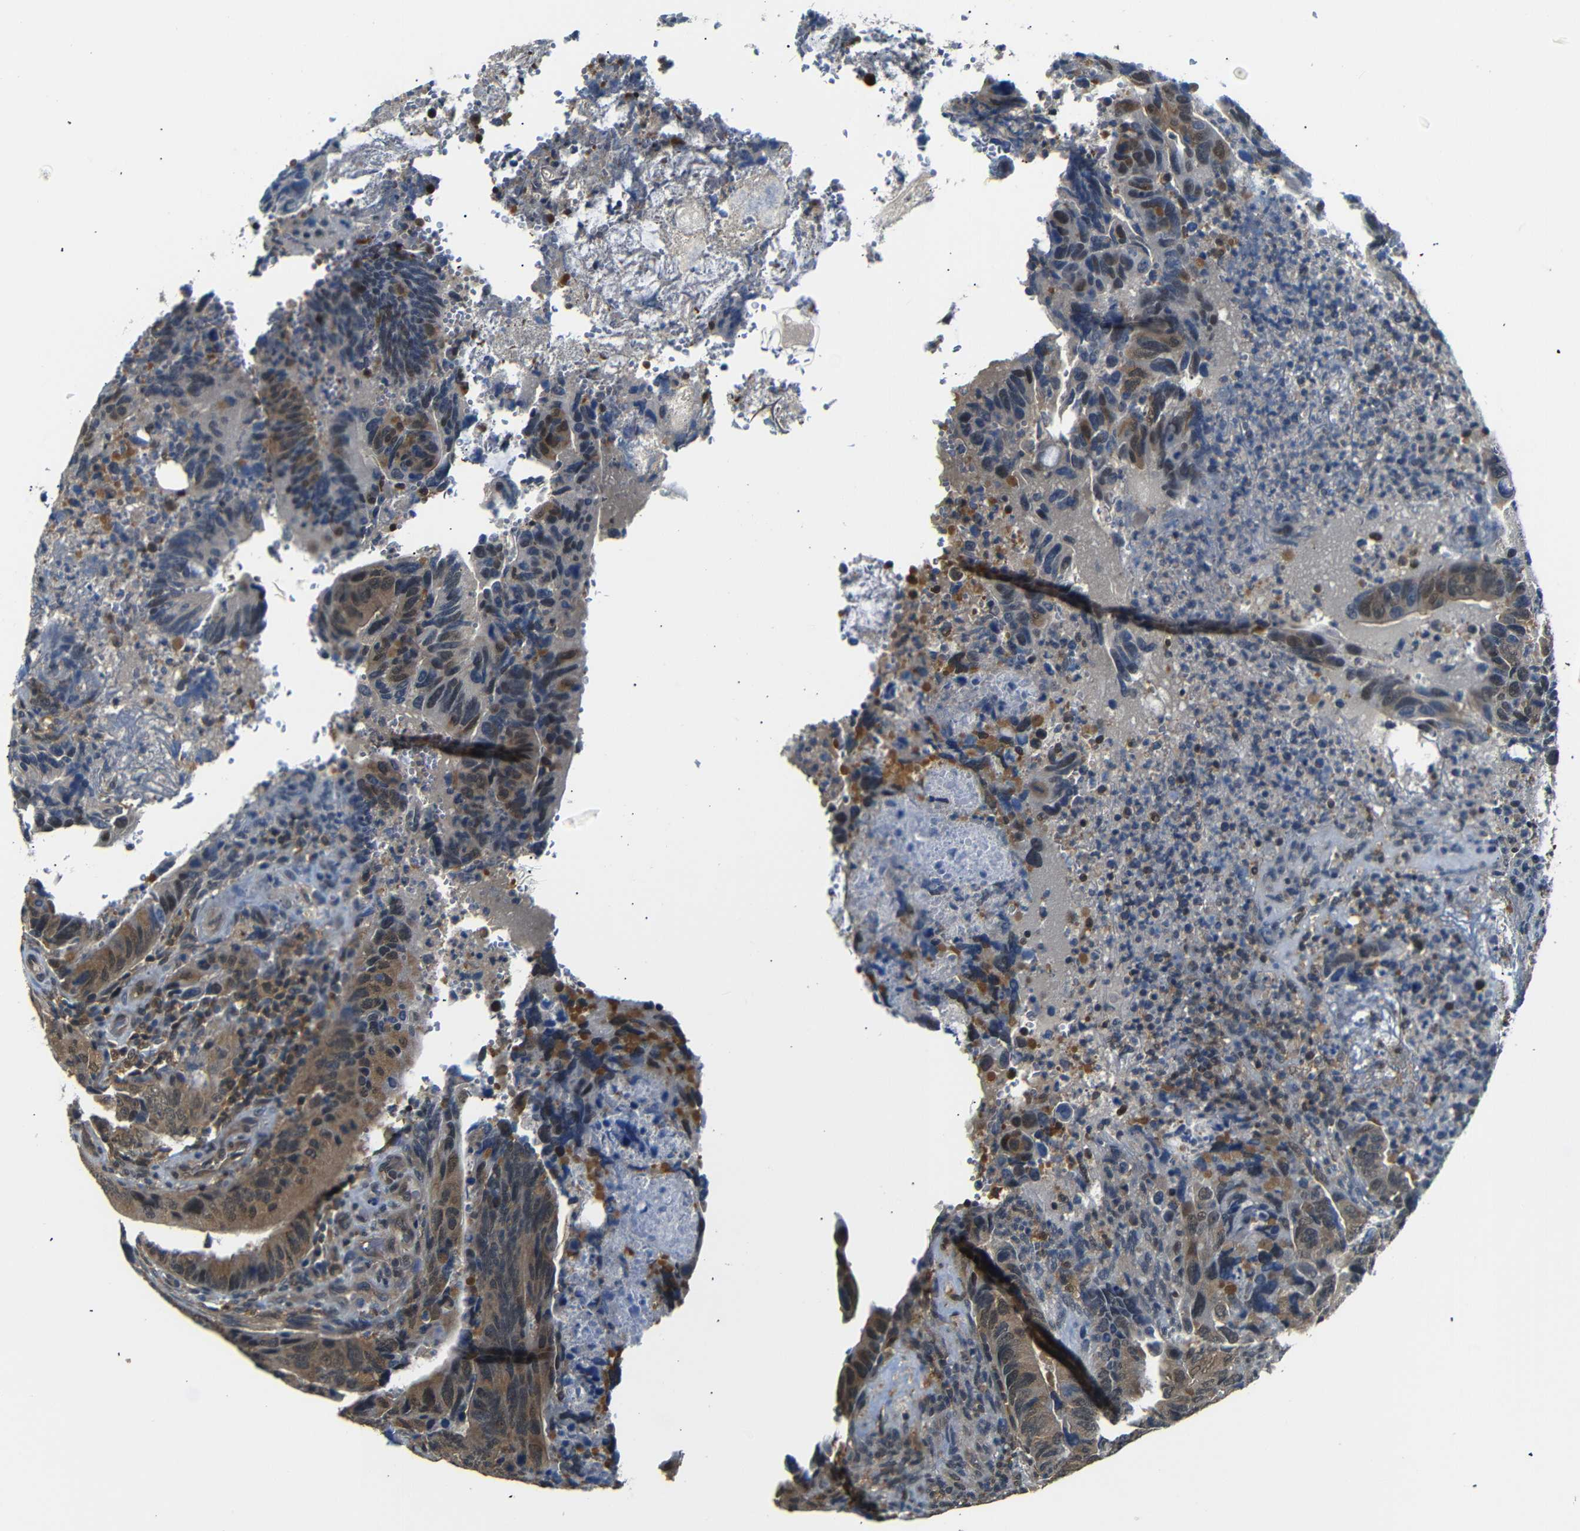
{"staining": {"intensity": "moderate", "quantity": "25%-75%", "location": "cytoplasmic/membranous,nuclear"}, "tissue": "colorectal cancer", "cell_type": "Tumor cells", "image_type": "cancer", "snomed": [{"axis": "morphology", "description": "Normal tissue, NOS"}, {"axis": "morphology", "description": "Adenocarcinoma, NOS"}, {"axis": "topography", "description": "Colon"}], "caption": "Moderate cytoplasmic/membranous and nuclear staining is present in about 25%-75% of tumor cells in colorectal cancer (adenocarcinoma).", "gene": "UBXN1", "patient": {"sex": "male", "age": 56}}